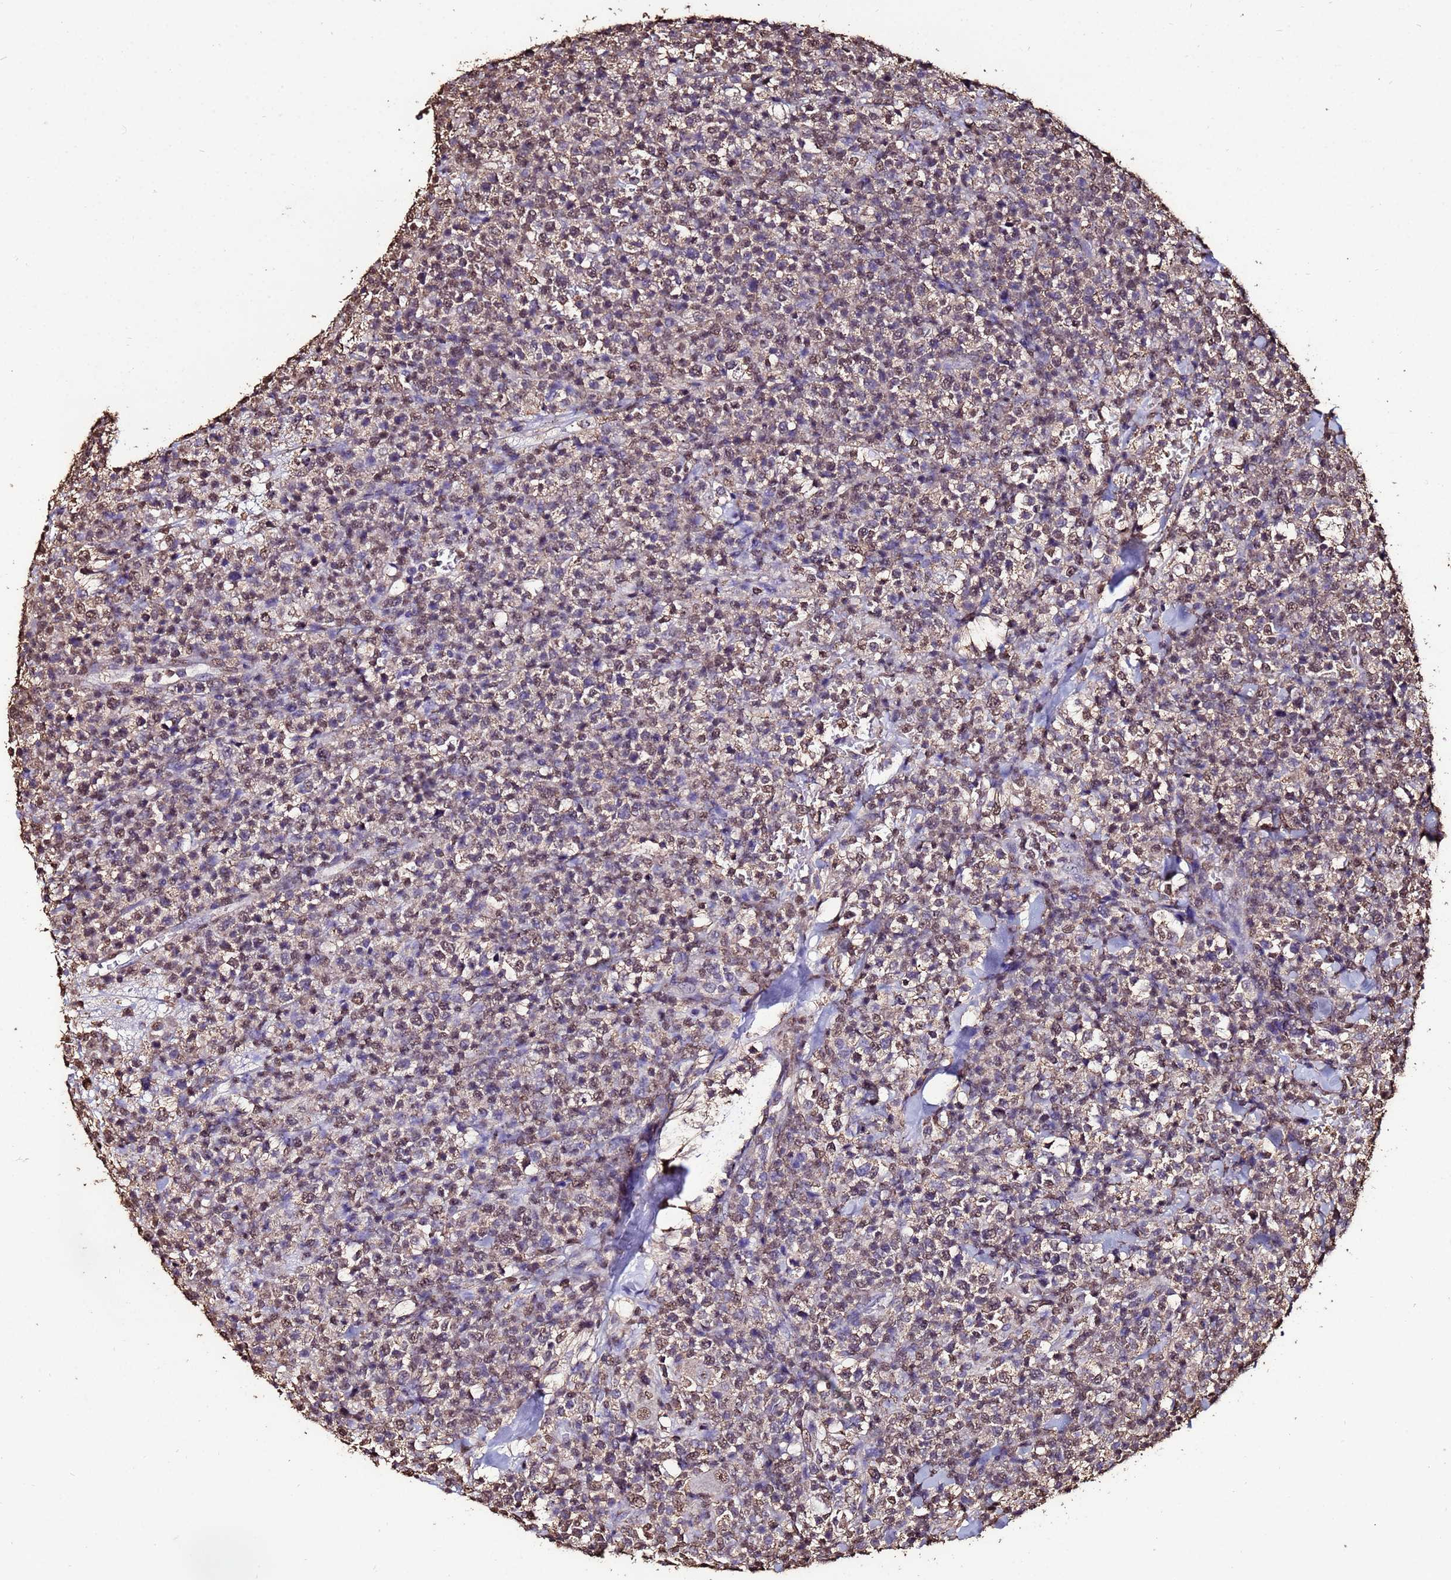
{"staining": {"intensity": "moderate", "quantity": "25%-75%", "location": "nuclear"}, "tissue": "lymphoma", "cell_type": "Tumor cells", "image_type": "cancer", "snomed": [{"axis": "morphology", "description": "Malignant lymphoma, non-Hodgkin's type, High grade"}, {"axis": "topography", "description": "Colon"}], "caption": "Lymphoma tissue exhibits moderate nuclear positivity in approximately 25%-75% of tumor cells, visualized by immunohistochemistry.", "gene": "TRIP6", "patient": {"sex": "female", "age": 53}}